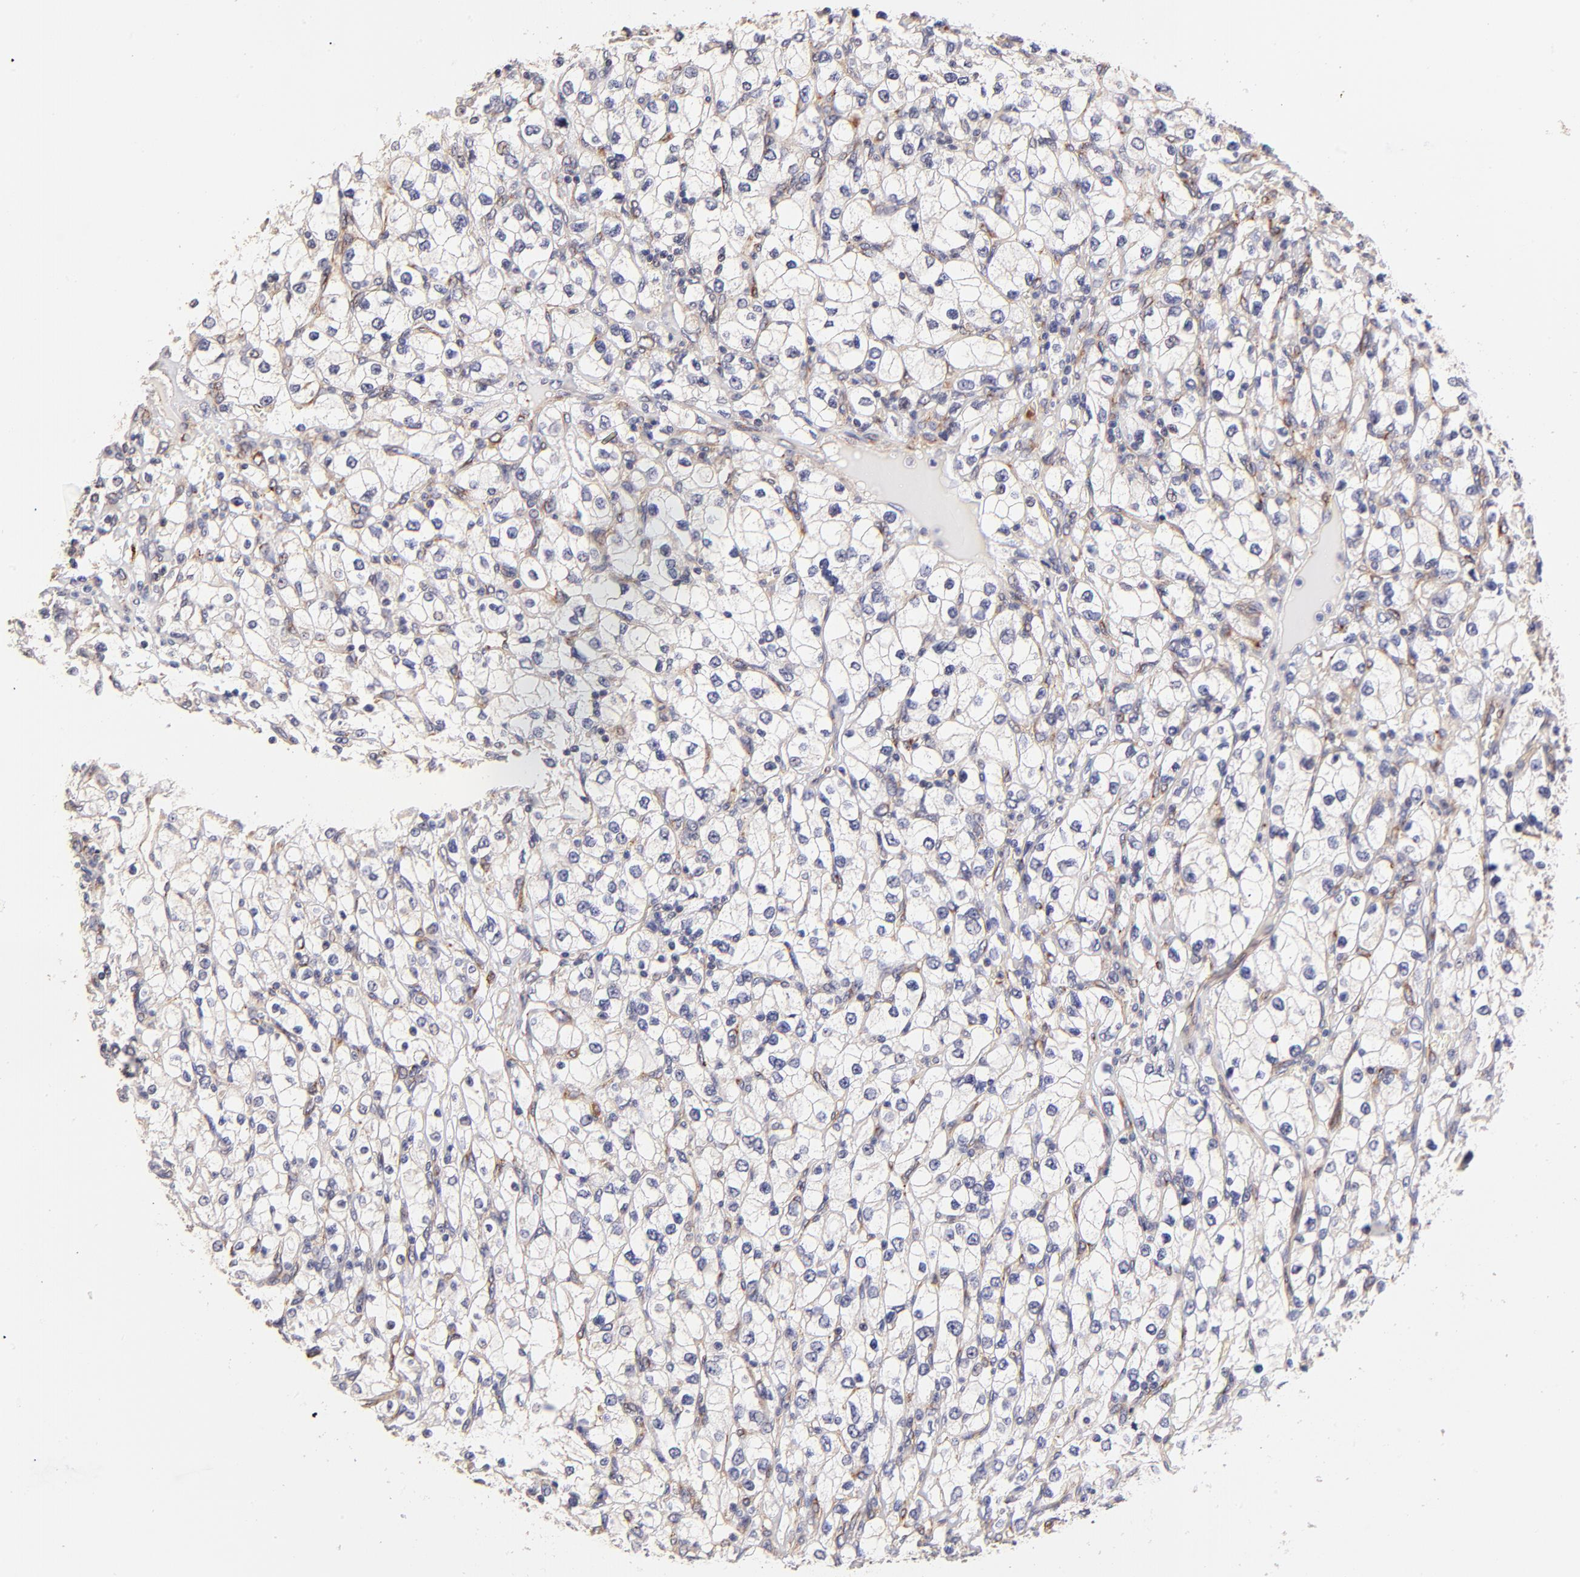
{"staining": {"intensity": "negative", "quantity": "none", "location": "none"}, "tissue": "renal cancer", "cell_type": "Tumor cells", "image_type": "cancer", "snomed": [{"axis": "morphology", "description": "Adenocarcinoma, NOS"}, {"axis": "topography", "description": "Kidney"}], "caption": "Tumor cells show no significant protein positivity in renal cancer.", "gene": "SPARC", "patient": {"sex": "female", "age": 62}}